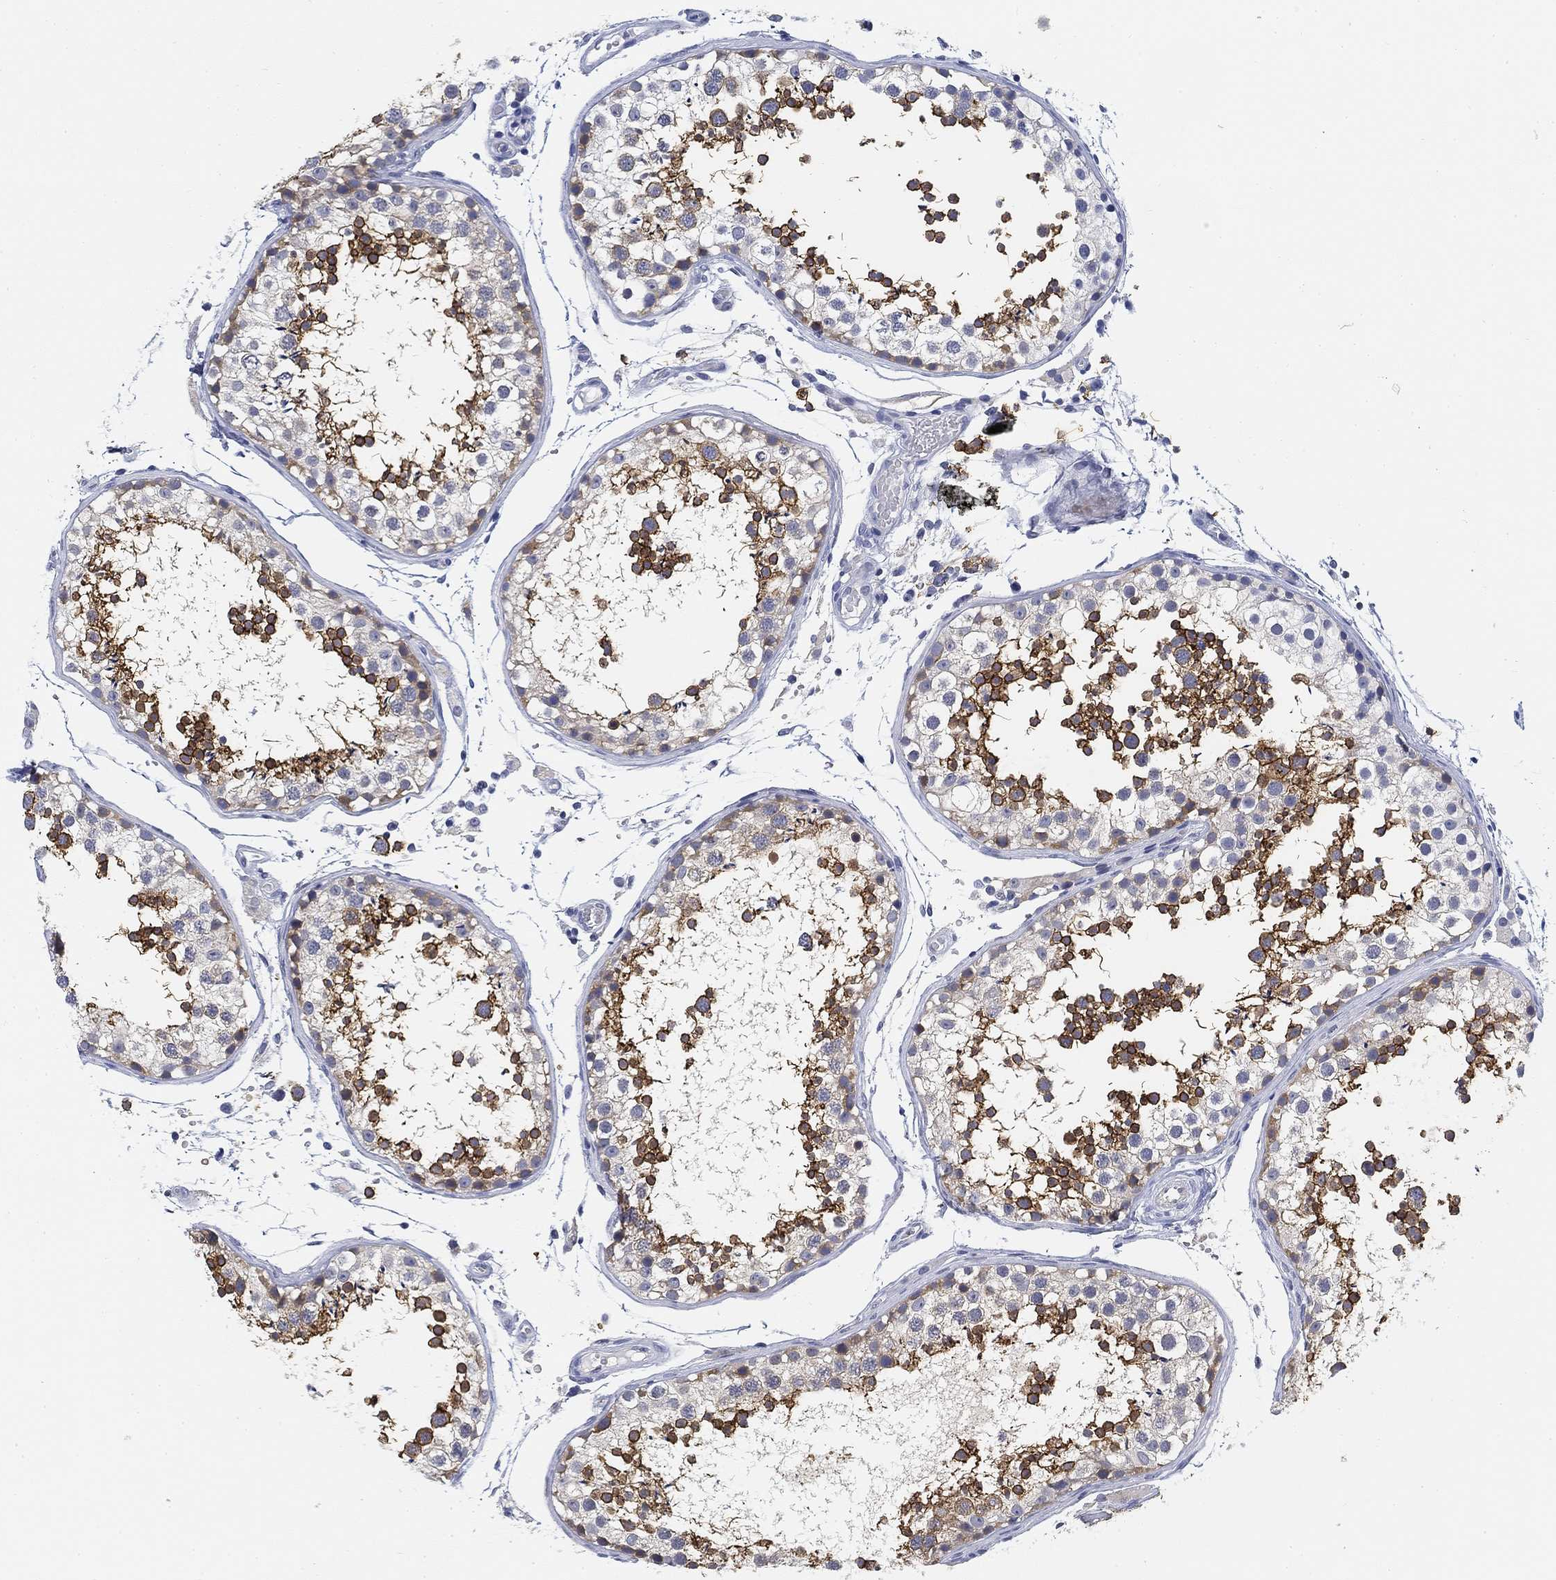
{"staining": {"intensity": "strong", "quantity": "25%-75%", "location": "cytoplasmic/membranous"}, "tissue": "testis", "cell_type": "Cells in seminiferous ducts", "image_type": "normal", "snomed": [{"axis": "morphology", "description": "Normal tissue, NOS"}, {"axis": "topography", "description": "Testis"}], "caption": "A high-resolution histopathology image shows immunohistochemistry (IHC) staining of benign testis, which displays strong cytoplasmic/membranous expression in about 25%-75% of cells in seminiferous ducts. (DAB IHC, brown staining for protein, blue staining for nuclei).", "gene": "SLC2A5", "patient": {"sex": "male", "age": 29}}